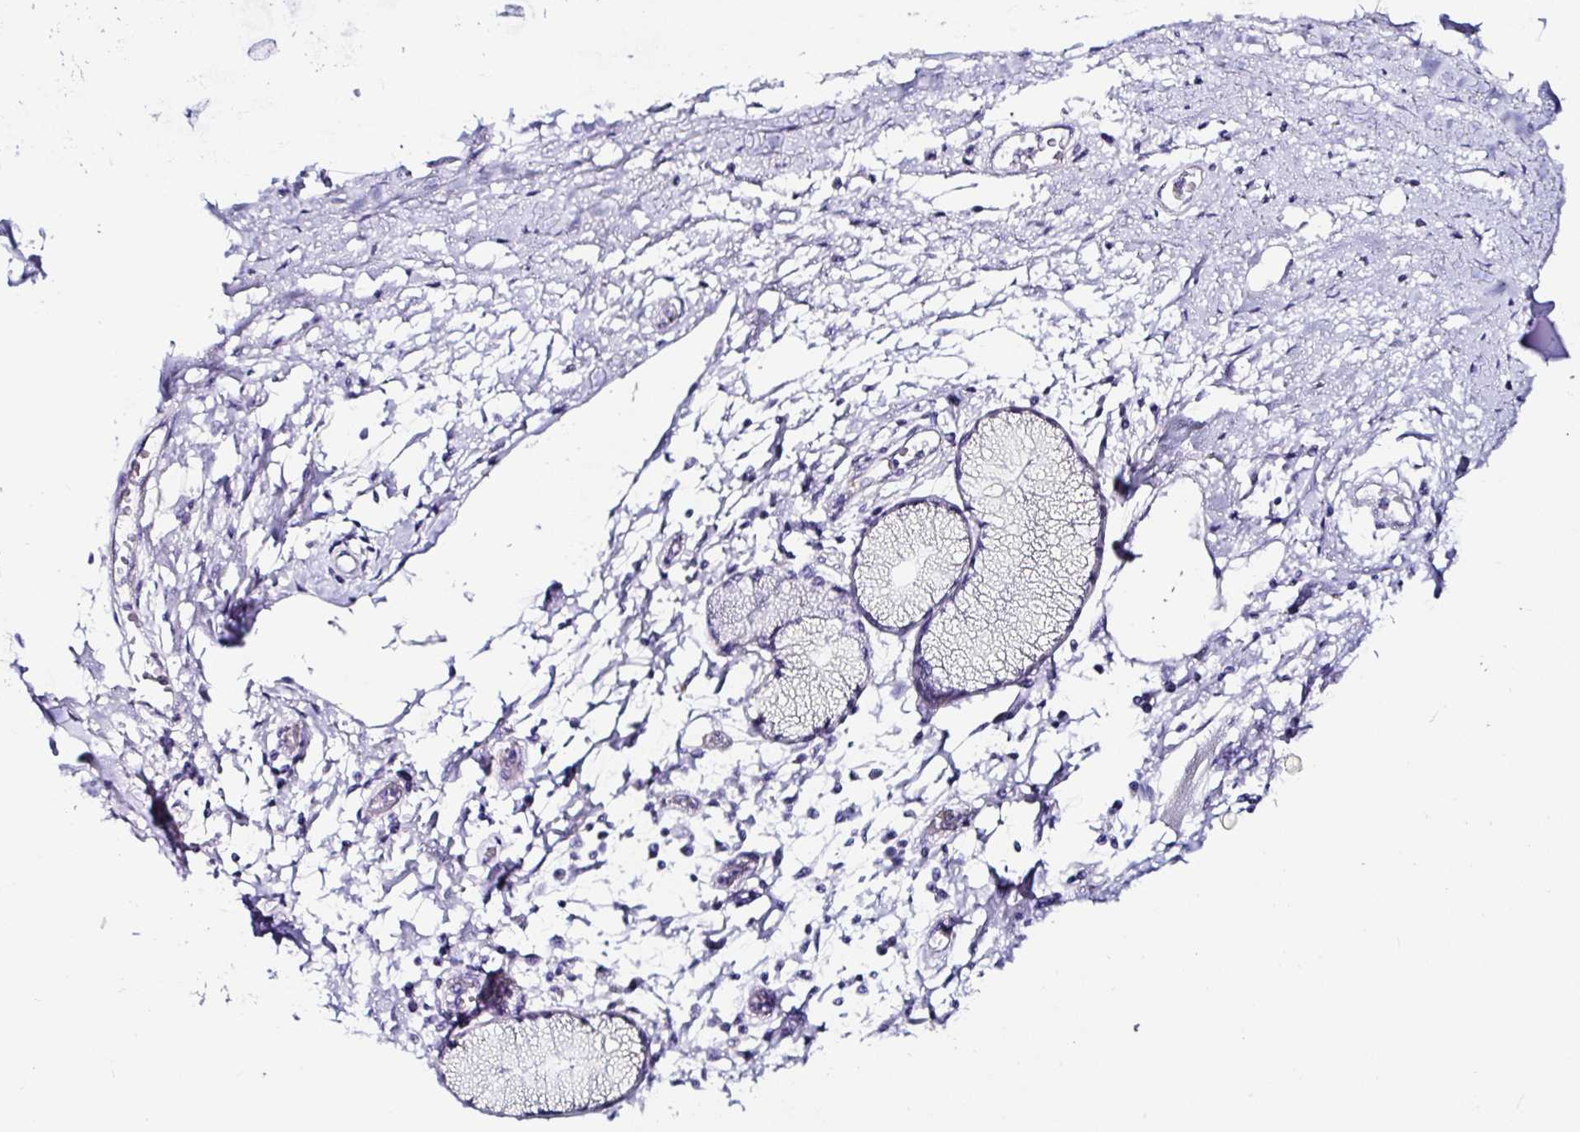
{"staining": {"intensity": "negative", "quantity": "none", "location": "none"}, "tissue": "adipose tissue", "cell_type": "Adipocytes", "image_type": "normal", "snomed": [{"axis": "morphology", "description": "Normal tissue, NOS"}, {"axis": "morphology", "description": "Degeneration, NOS"}, {"axis": "topography", "description": "Cartilage tissue"}, {"axis": "topography", "description": "Lung"}], "caption": "Immunohistochemistry (IHC) image of unremarkable adipose tissue: human adipose tissue stained with DAB demonstrates no significant protein staining in adipocytes.", "gene": "TMPRSS11E", "patient": {"sex": "female", "age": 61}}